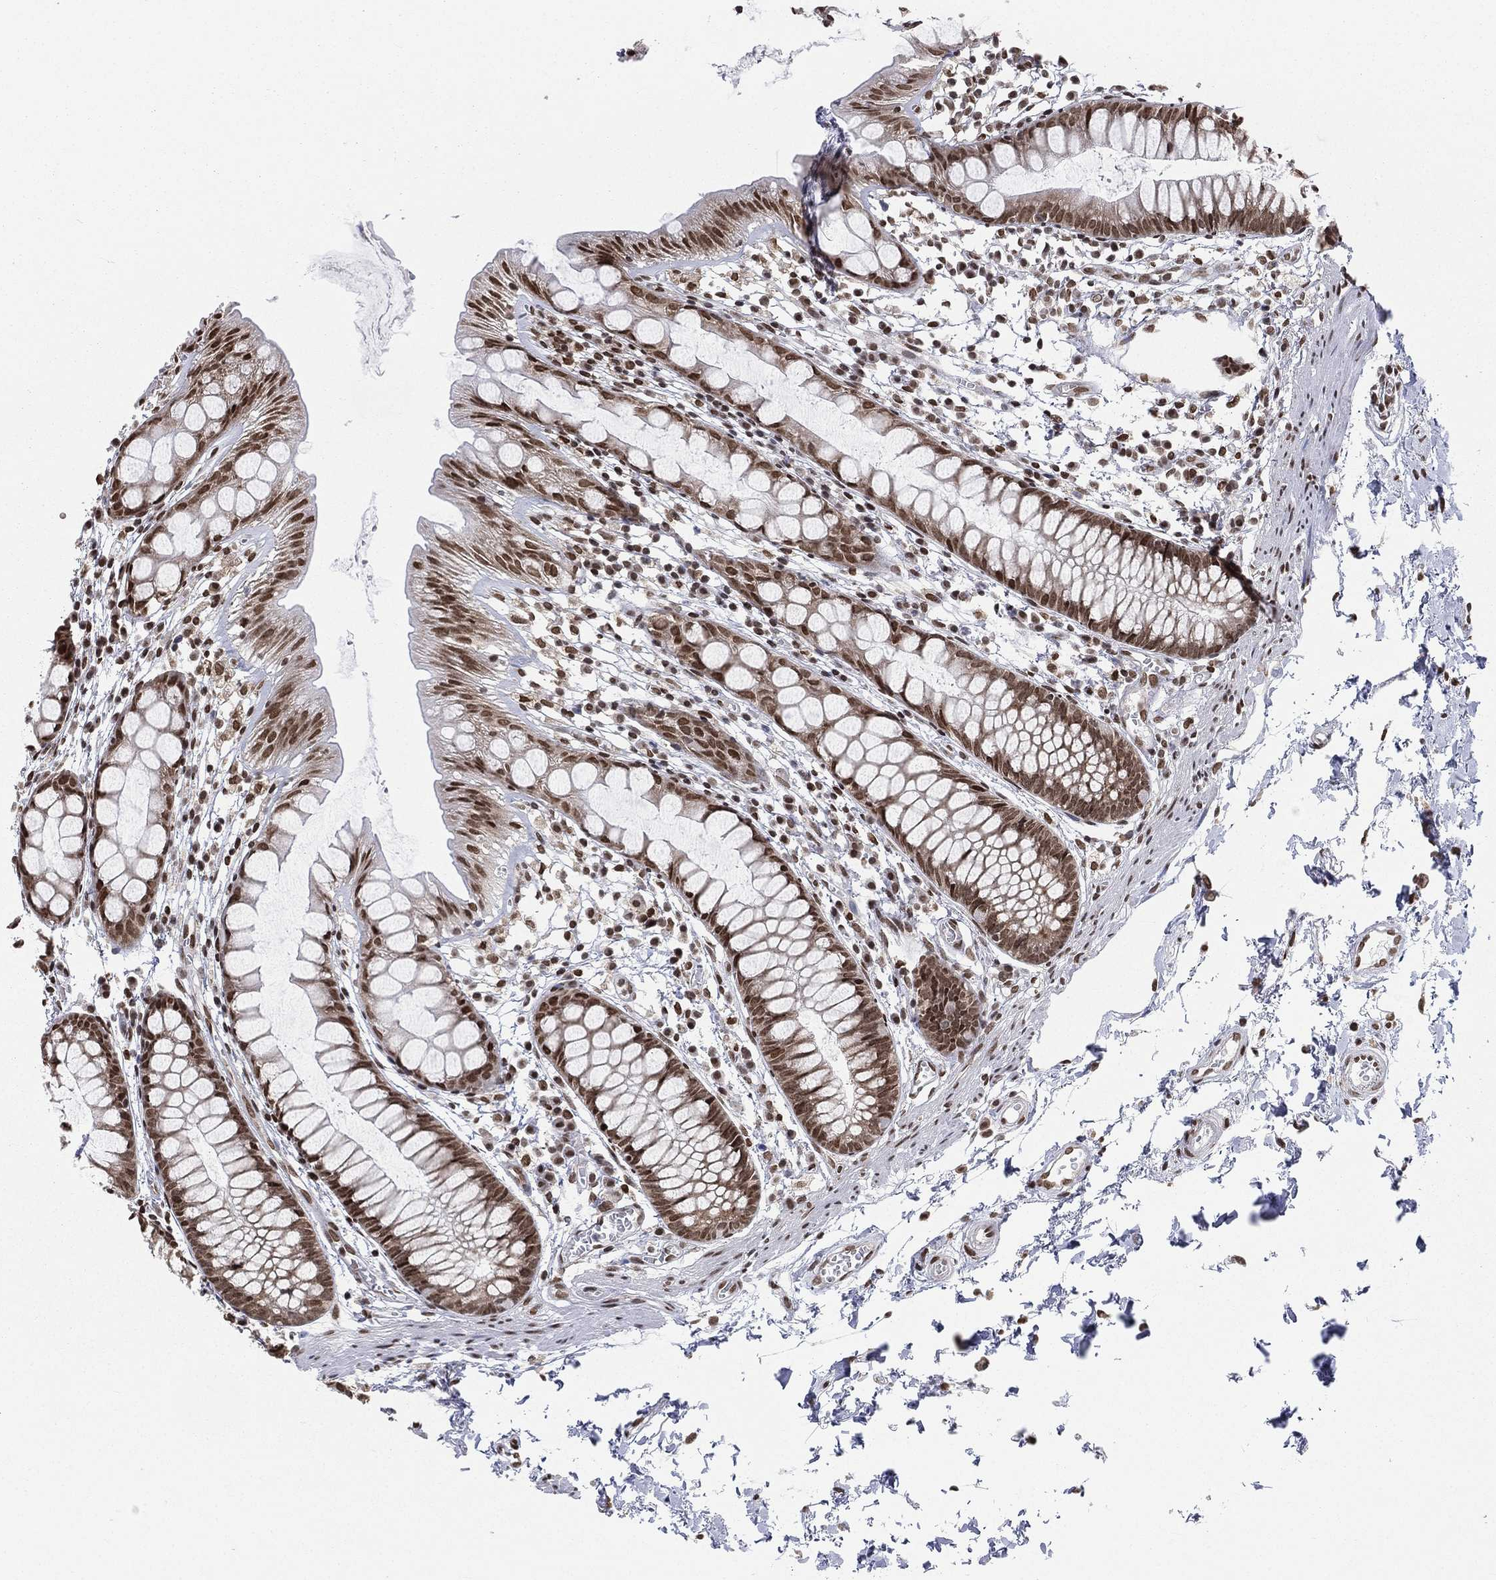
{"staining": {"intensity": "strong", "quantity": ">75%", "location": "nuclear"}, "tissue": "rectum", "cell_type": "Glandular cells", "image_type": "normal", "snomed": [{"axis": "morphology", "description": "Normal tissue, NOS"}, {"axis": "topography", "description": "Rectum"}], "caption": "Immunohistochemical staining of normal rectum reveals >75% levels of strong nuclear protein expression in approximately >75% of glandular cells.", "gene": "FUBP3", "patient": {"sex": "male", "age": 57}}